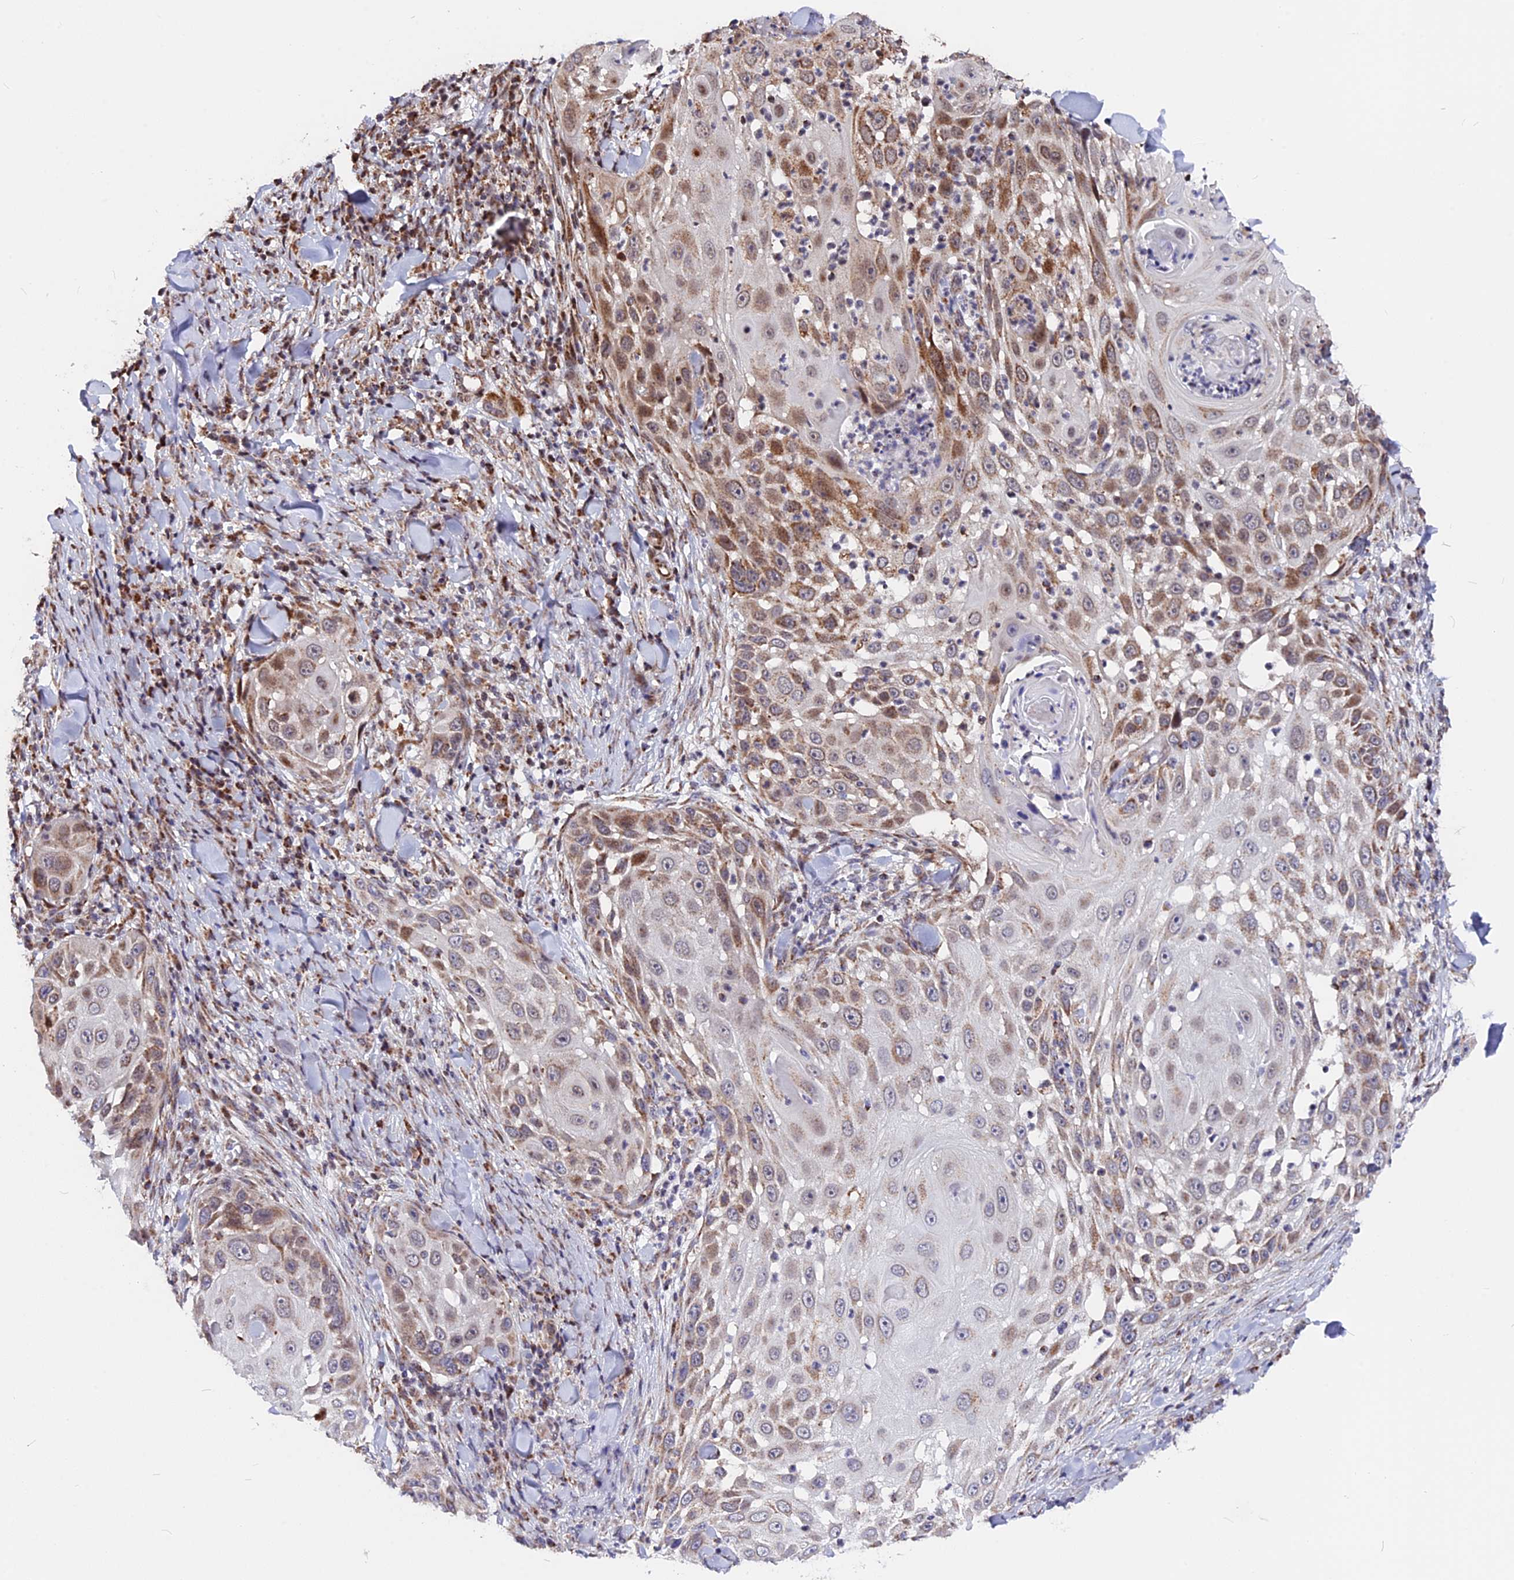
{"staining": {"intensity": "weak", "quantity": ">75%", "location": "cytoplasmic/membranous"}, "tissue": "skin cancer", "cell_type": "Tumor cells", "image_type": "cancer", "snomed": [{"axis": "morphology", "description": "Squamous cell carcinoma, NOS"}, {"axis": "topography", "description": "Skin"}], "caption": "A low amount of weak cytoplasmic/membranous expression is identified in approximately >75% of tumor cells in skin cancer tissue.", "gene": "FAM174C", "patient": {"sex": "female", "age": 44}}